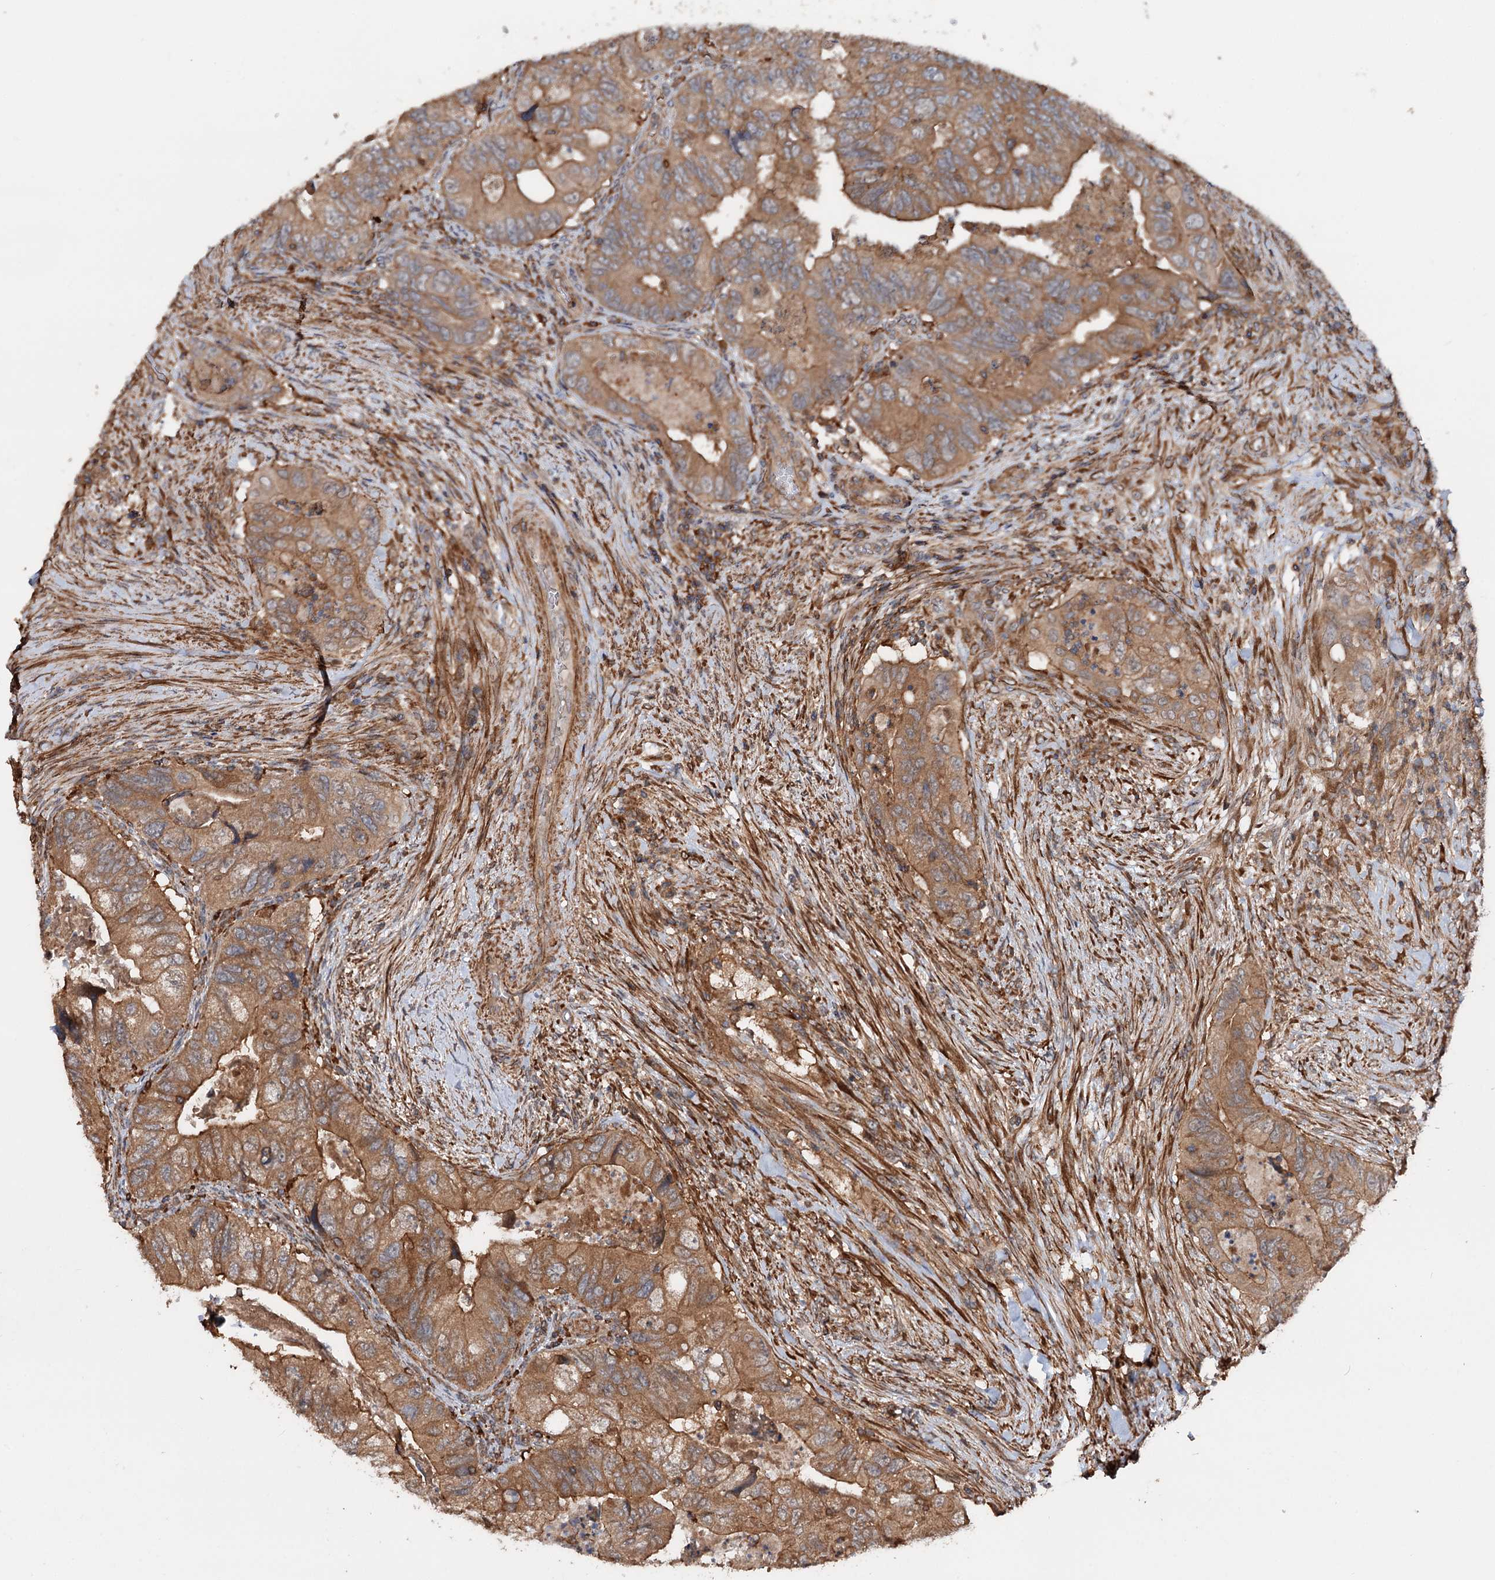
{"staining": {"intensity": "moderate", "quantity": ">75%", "location": "cytoplasmic/membranous"}, "tissue": "colorectal cancer", "cell_type": "Tumor cells", "image_type": "cancer", "snomed": [{"axis": "morphology", "description": "Adenocarcinoma, NOS"}, {"axis": "topography", "description": "Rectum"}], "caption": "Approximately >75% of tumor cells in human colorectal adenocarcinoma exhibit moderate cytoplasmic/membranous protein staining as visualized by brown immunohistochemical staining.", "gene": "GRIP1", "patient": {"sex": "male", "age": 63}}